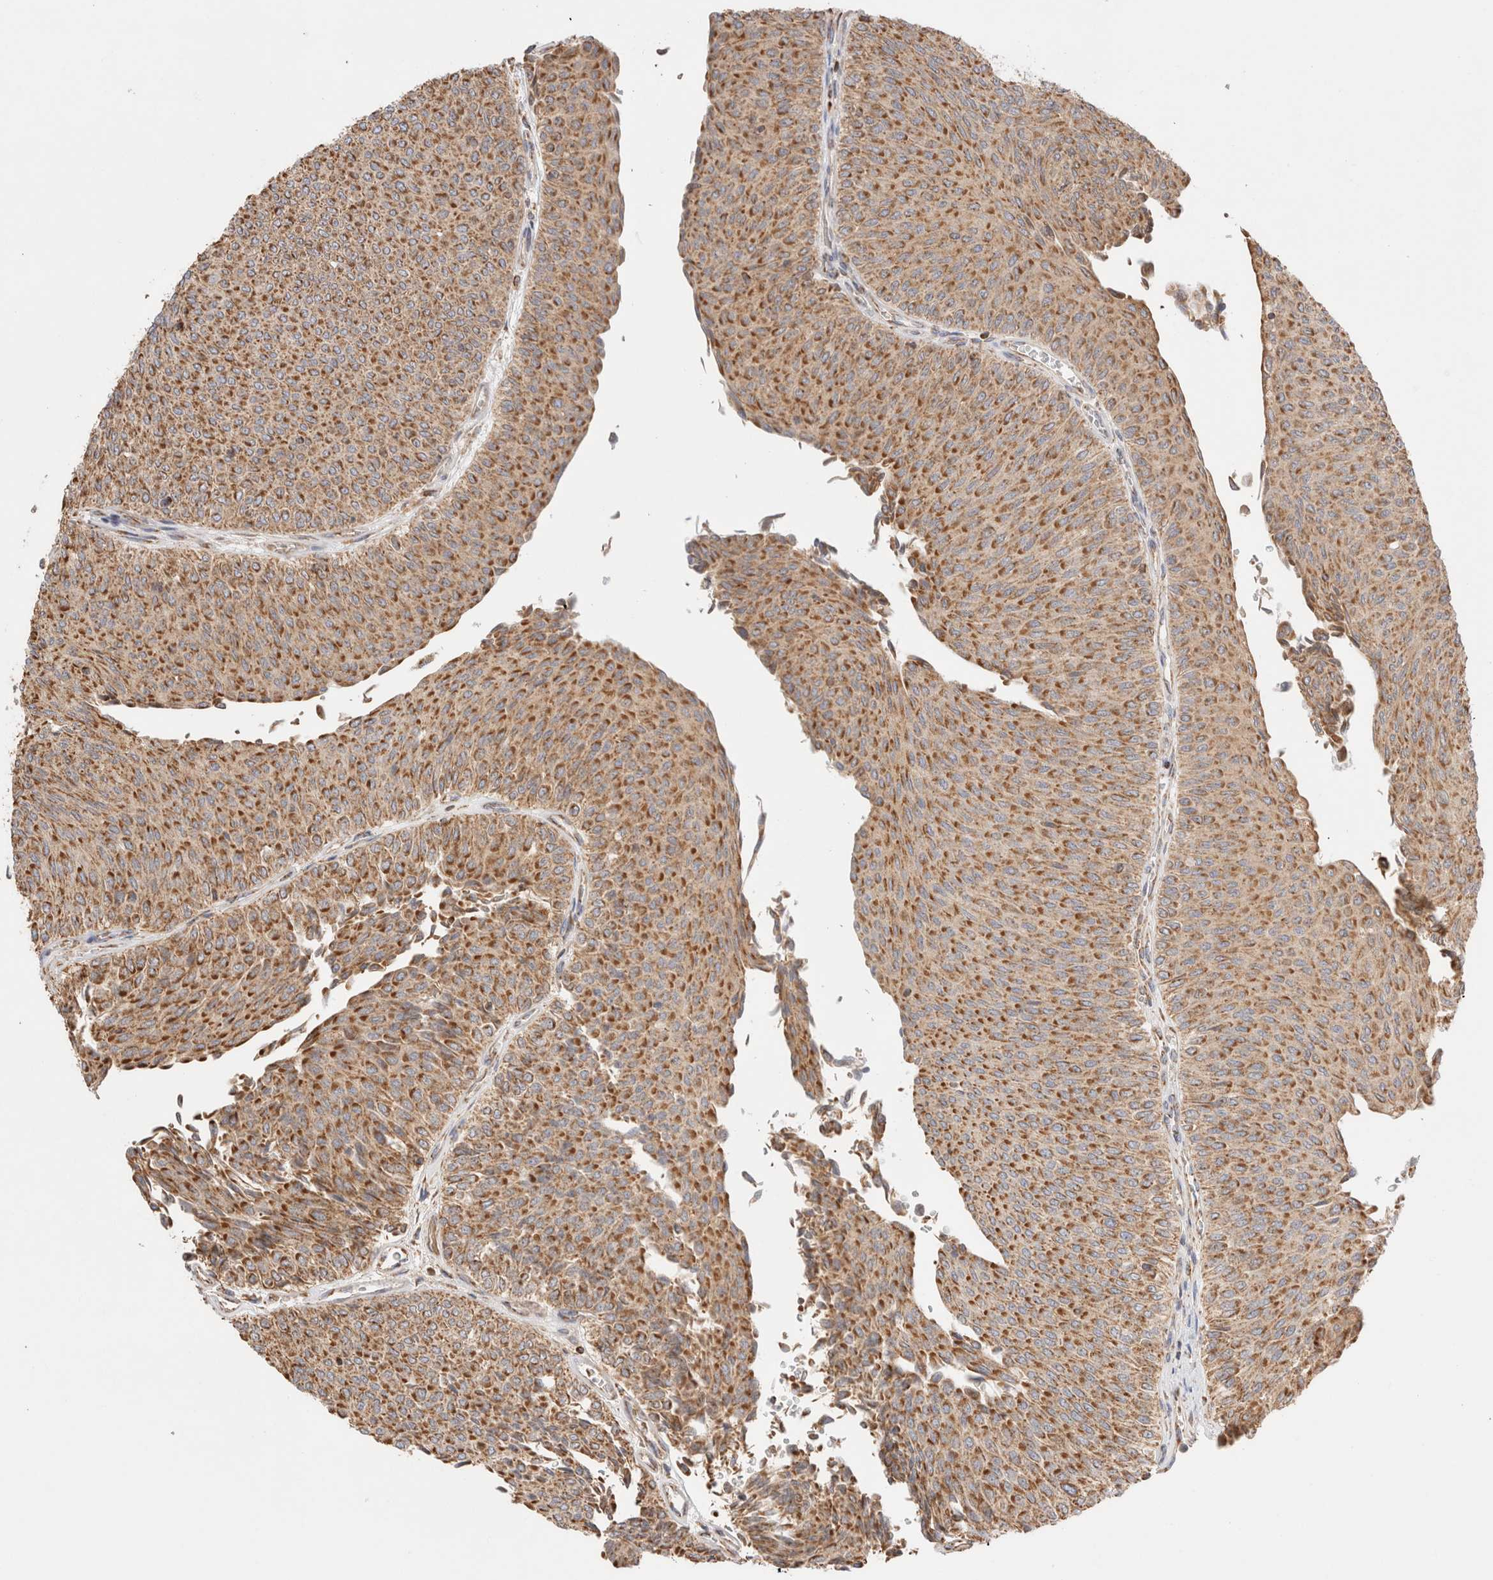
{"staining": {"intensity": "moderate", "quantity": ">75%", "location": "cytoplasmic/membranous"}, "tissue": "urothelial cancer", "cell_type": "Tumor cells", "image_type": "cancer", "snomed": [{"axis": "morphology", "description": "Urothelial carcinoma, Low grade"}, {"axis": "topography", "description": "Urinary bladder"}], "caption": "Brown immunohistochemical staining in human urothelial cancer shows moderate cytoplasmic/membranous positivity in approximately >75% of tumor cells.", "gene": "TMPPE", "patient": {"sex": "male", "age": 78}}